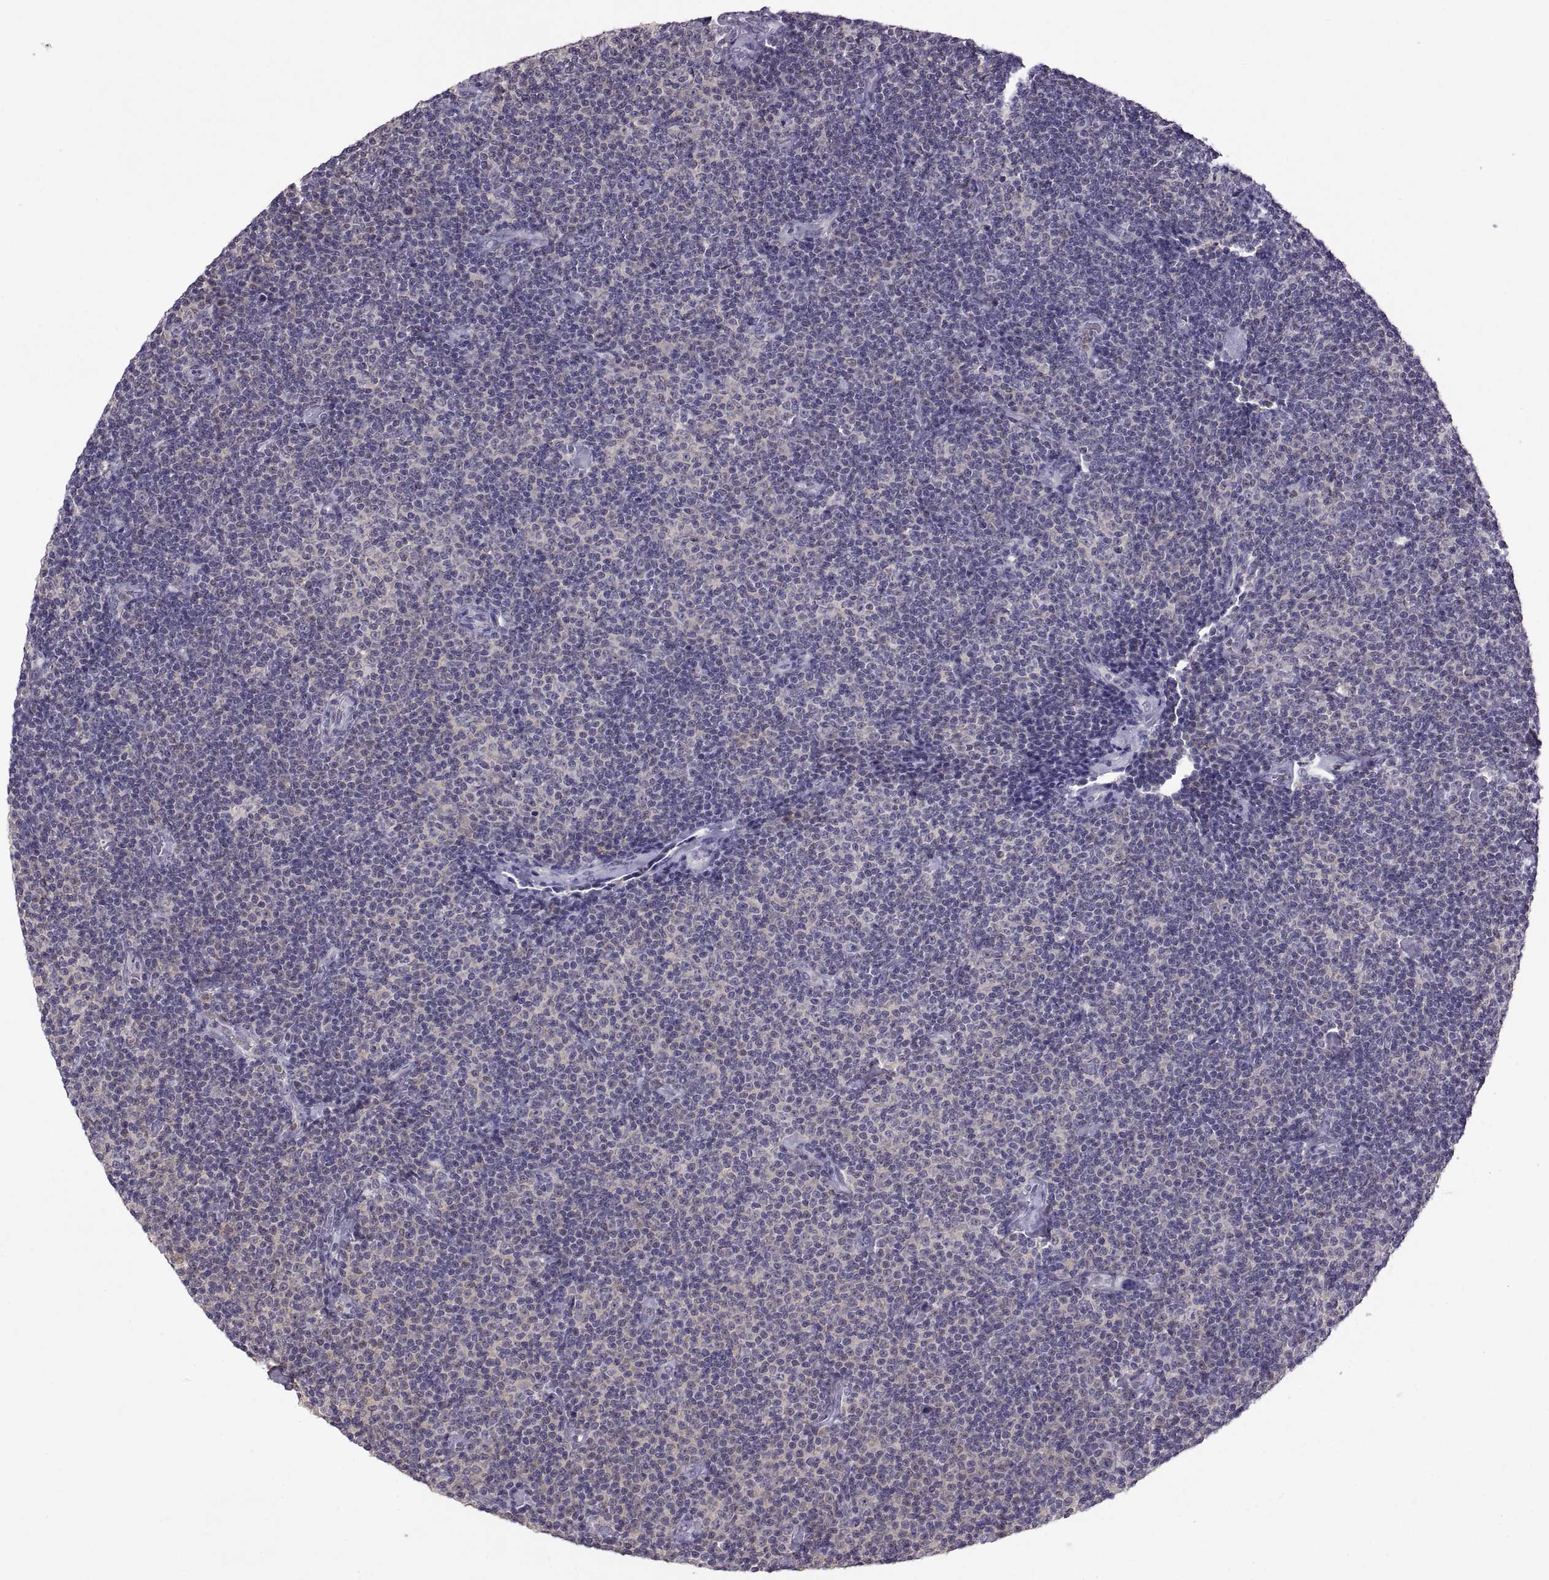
{"staining": {"intensity": "negative", "quantity": "none", "location": "none"}, "tissue": "lymphoma", "cell_type": "Tumor cells", "image_type": "cancer", "snomed": [{"axis": "morphology", "description": "Malignant lymphoma, non-Hodgkin's type, Low grade"}, {"axis": "topography", "description": "Lymph node"}], "caption": "Tumor cells show no significant protein positivity in malignant lymphoma, non-Hodgkin's type (low-grade).", "gene": "FGF9", "patient": {"sex": "male", "age": 81}}